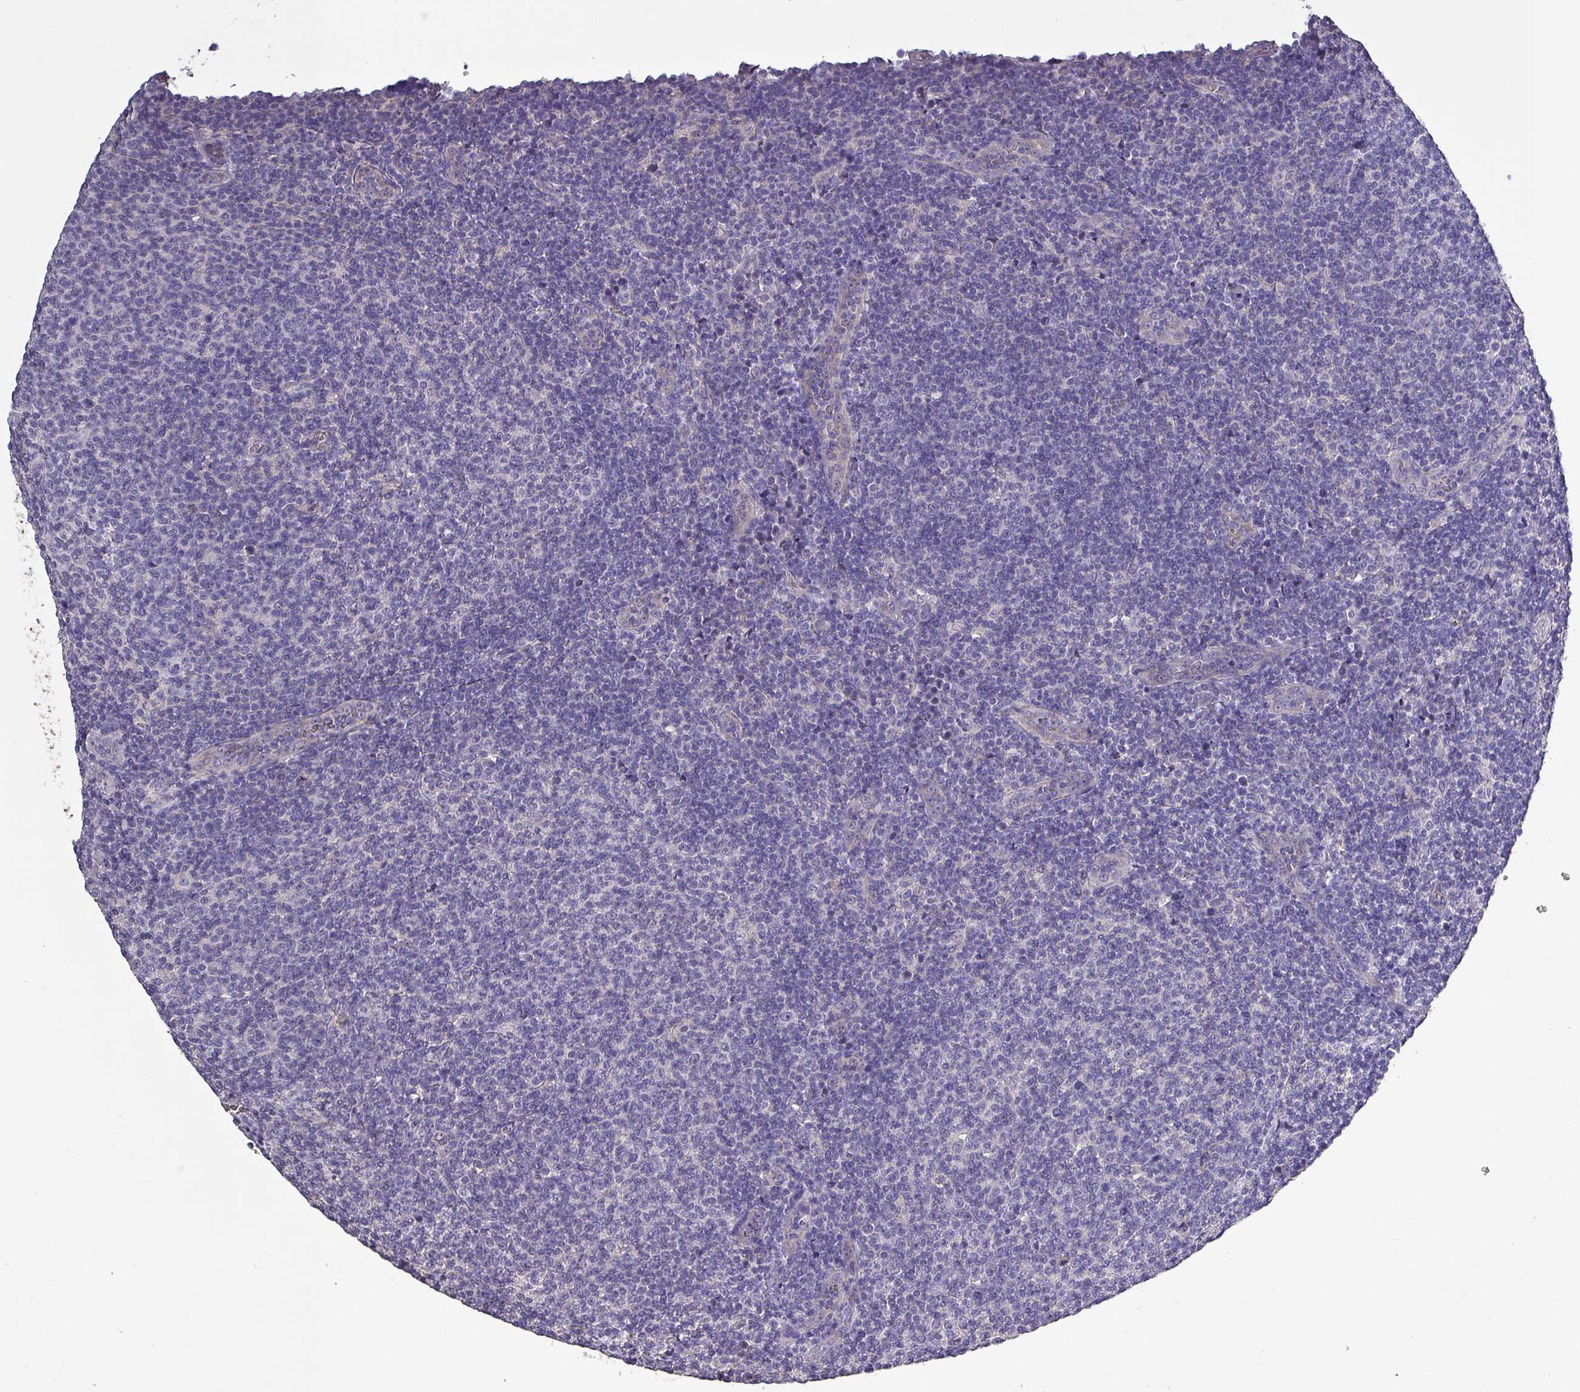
{"staining": {"intensity": "negative", "quantity": "none", "location": "none"}, "tissue": "lymphoma", "cell_type": "Tumor cells", "image_type": "cancer", "snomed": [{"axis": "morphology", "description": "Malignant lymphoma, non-Hodgkin's type, Low grade"}, {"axis": "topography", "description": "Lymph node"}], "caption": "Protein analysis of low-grade malignant lymphoma, non-Hodgkin's type displays no significant expression in tumor cells.", "gene": "HTRA4", "patient": {"sex": "male", "age": 66}}